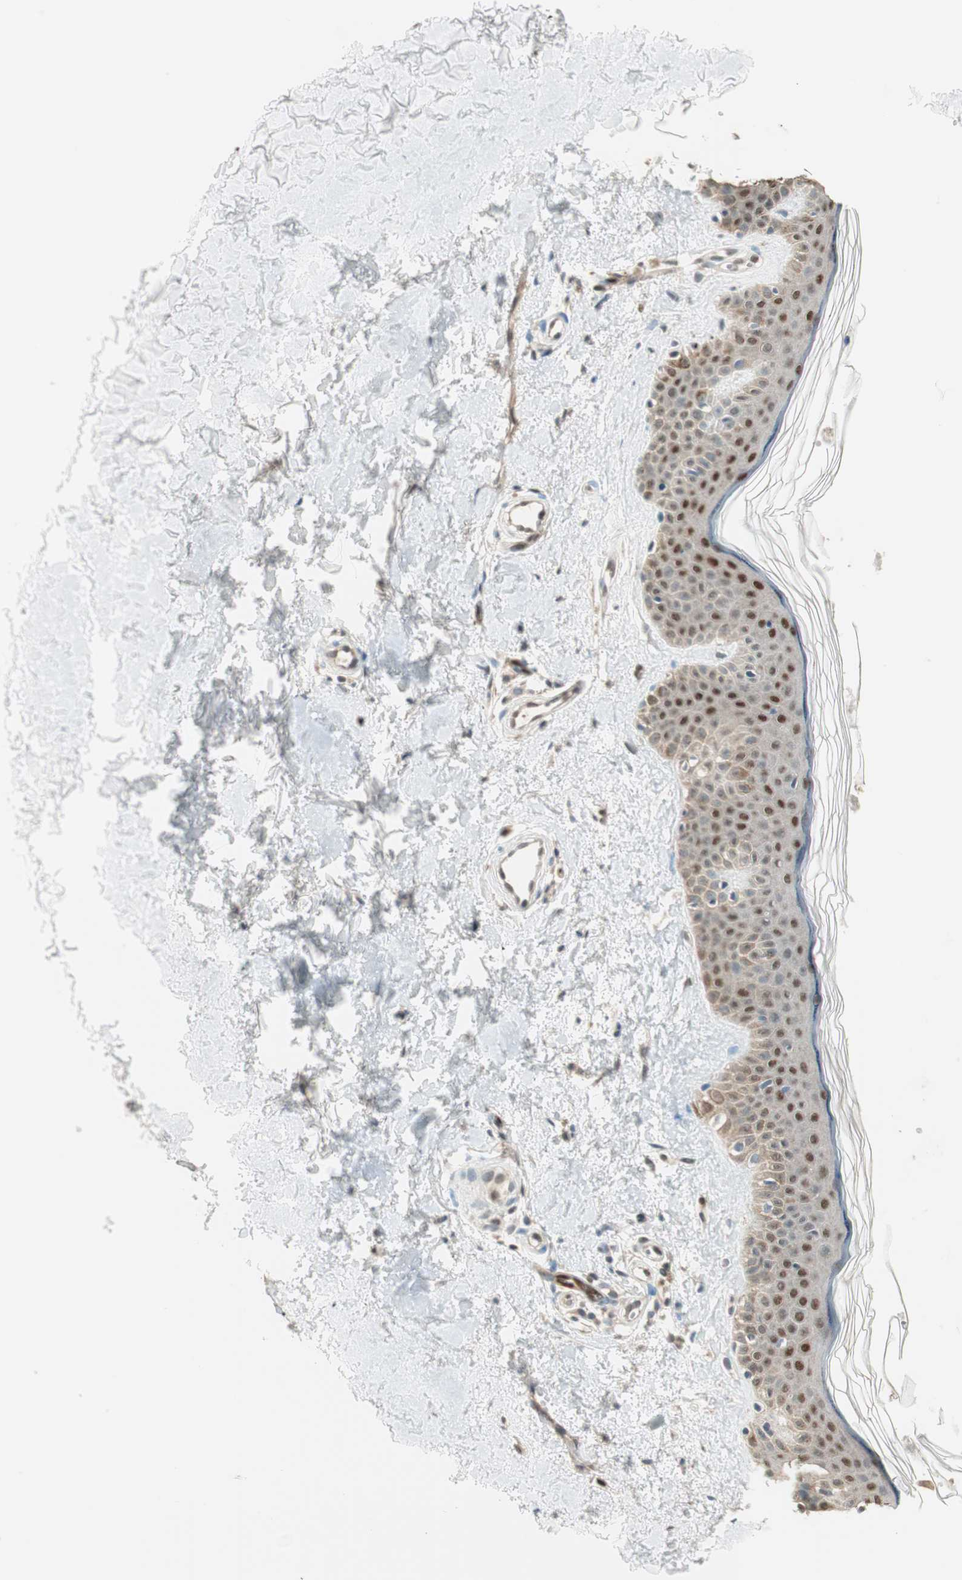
{"staining": {"intensity": "moderate", "quantity": "<25%", "location": "cytoplasmic/membranous"}, "tissue": "skin", "cell_type": "Fibroblasts", "image_type": "normal", "snomed": [{"axis": "morphology", "description": "Normal tissue, NOS"}, {"axis": "topography", "description": "Skin"}], "caption": "A high-resolution micrograph shows immunohistochemistry staining of unremarkable skin, which shows moderate cytoplasmic/membranous positivity in about <25% of fibroblasts. (DAB IHC, brown staining for protein, blue staining for nuclei).", "gene": "LTA4H", "patient": {"sex": "male", "age": 67}}